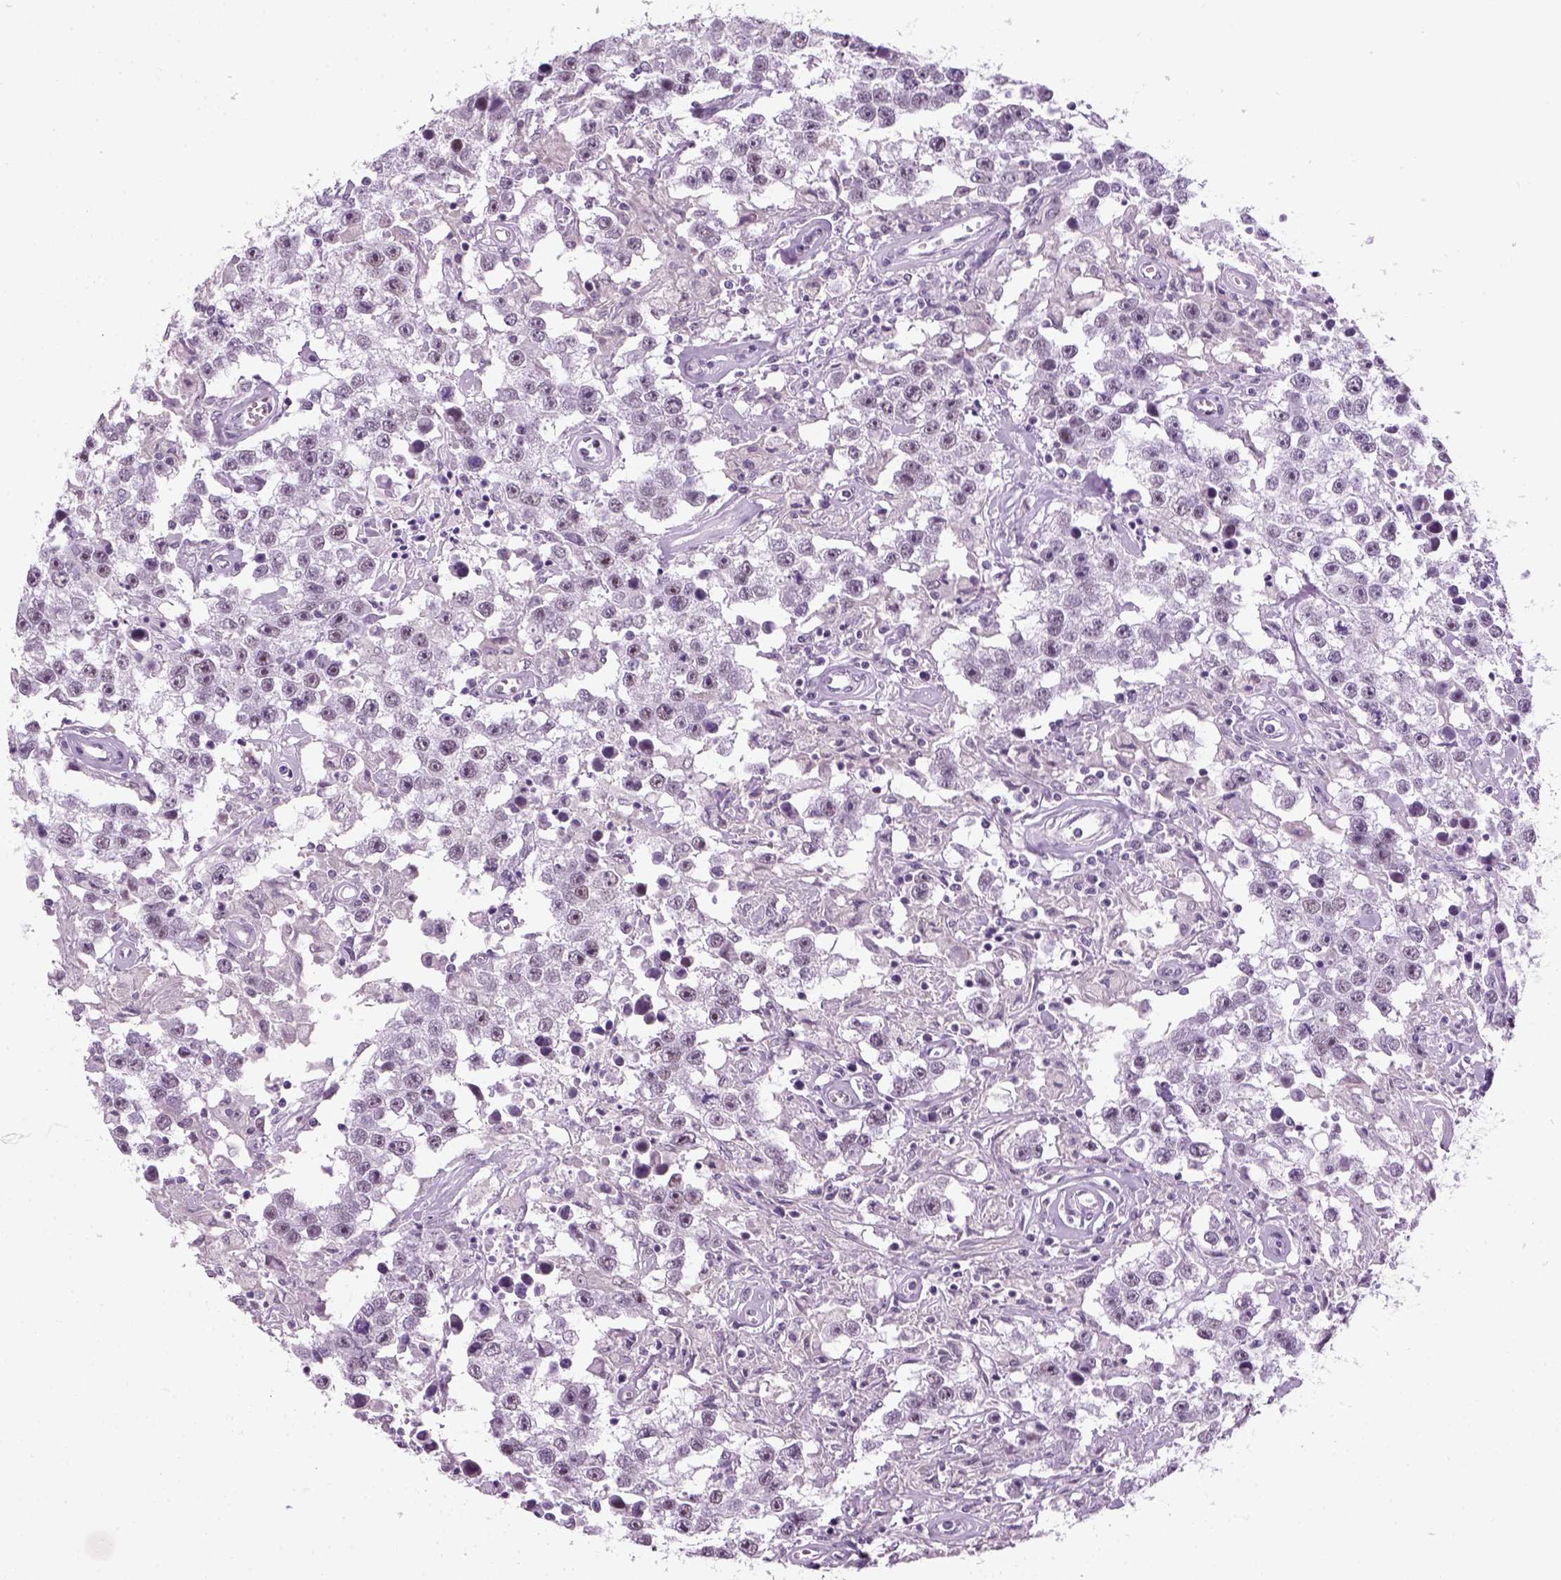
{"staining": {"intensity": "negative", "quantity": "none", "location": "none"}, "tissue": "testis cancer", "cell_type": "Tumor cells", "image_type": "cancer", "snomed": [{"axis": "morphology", "description": "Seminoma, NOS"}, {"axis": "topography", "description": "Testis"}], "caption": "Testis cancer stained for a protein using IHC demonstrates no positivity tumor cells.", "gene": "ZNF865", "patient": {"sex": "male", "age": 43}}